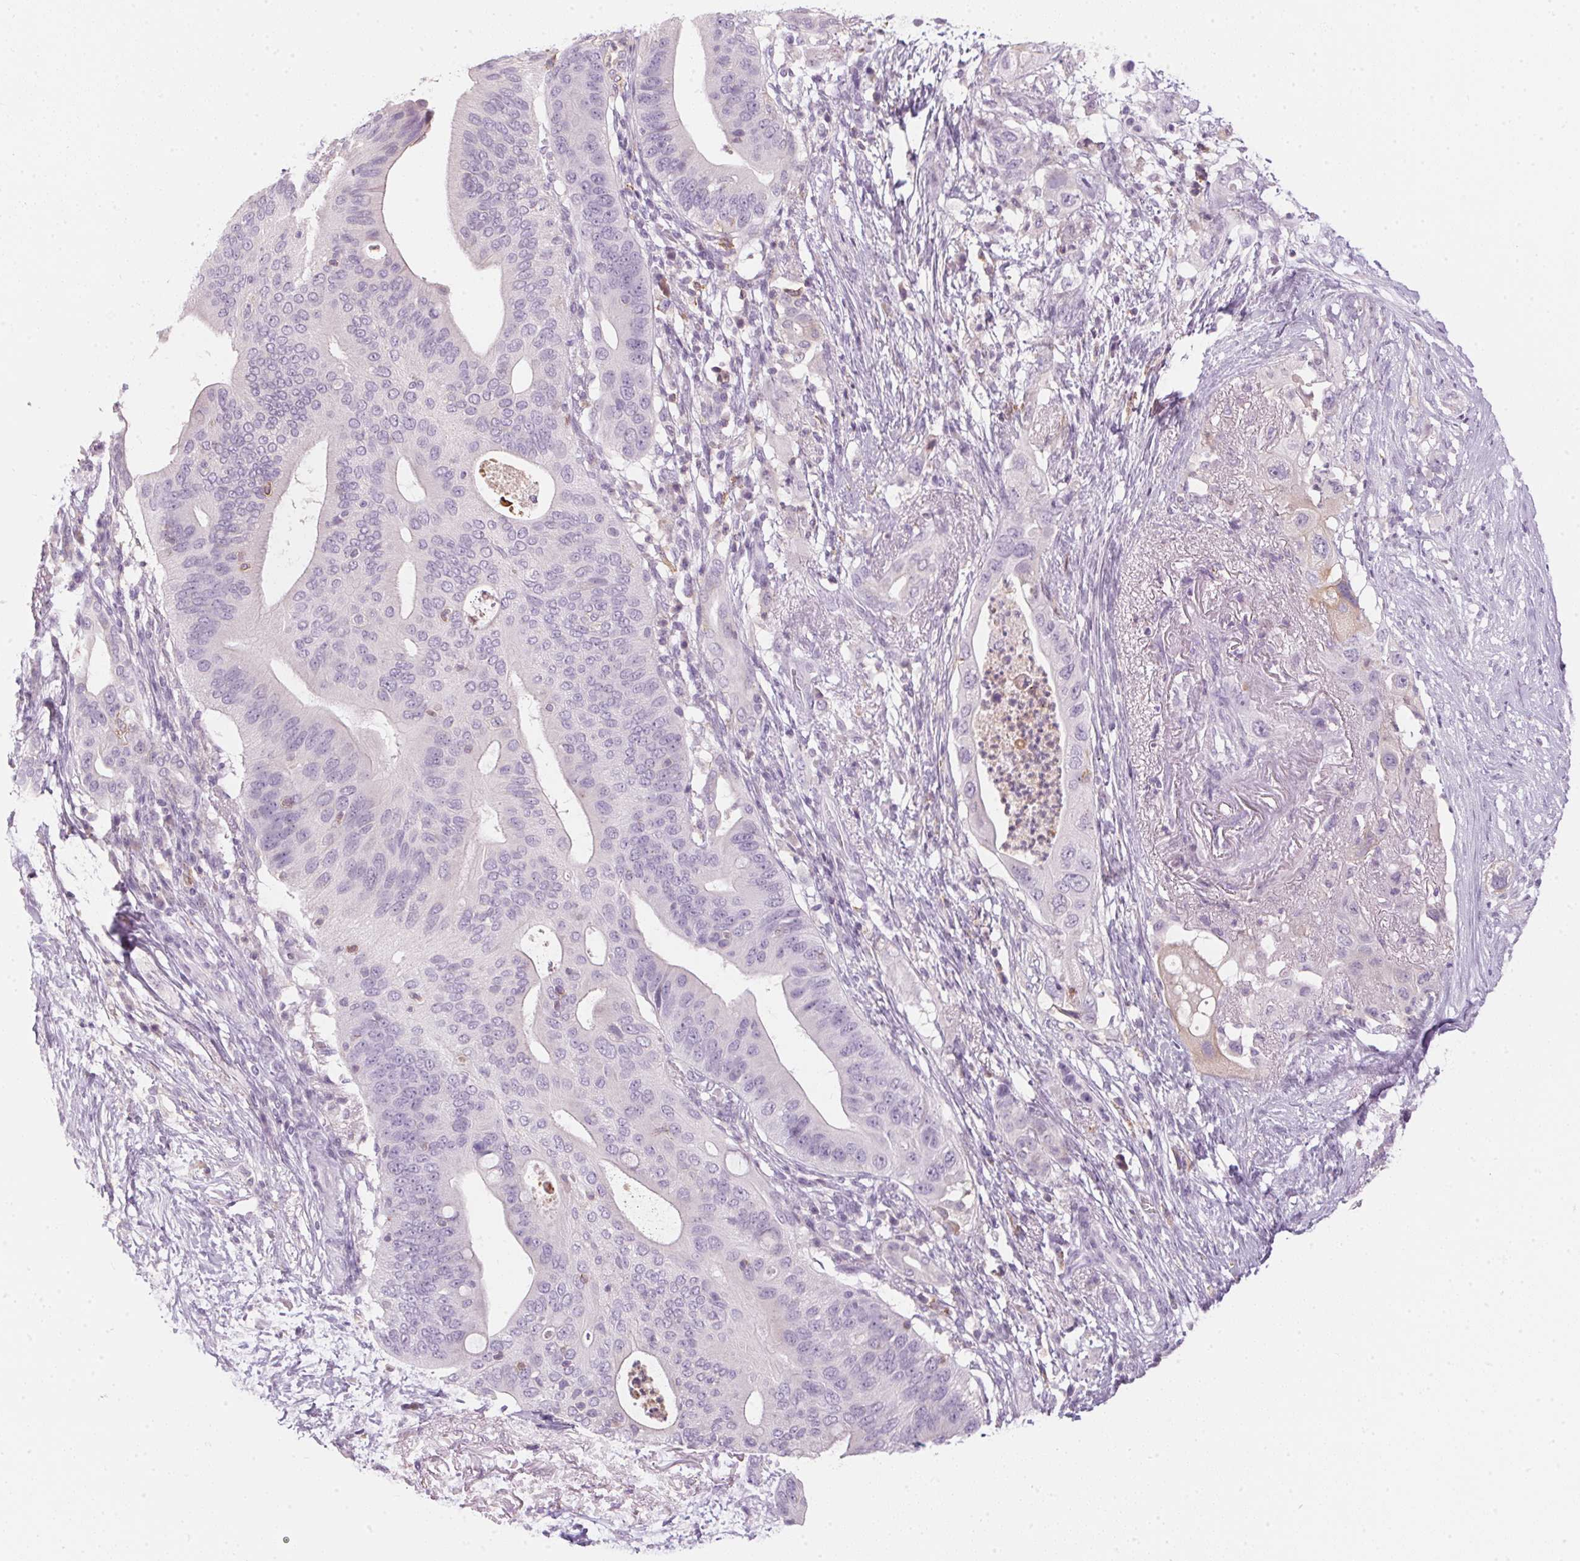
{"staining": {"intensity": "weak", "quantity": "<25%", "location": "cytoplasmic/membranous"}, "tissue": "pancreatic cancer", "cell_type": "Tumor cells", "image_type": "cancer", "snomed": [{"axis": "morphology", "description": "Adenocarcinoma, NOS"}, {"axis": "topography", "description": "Pancreas"}], "caption": "Tumor cells are negative for protein expression in human pancreatic cancer (adenocarcinoma). The staining is performed using DAB (3,3'-diaminobenzidine) brown chromogen with nuclei counter-stained in using hematoxylin.", "gene": "ECPAS", "patient": {"sex": "female", "age": 72}}